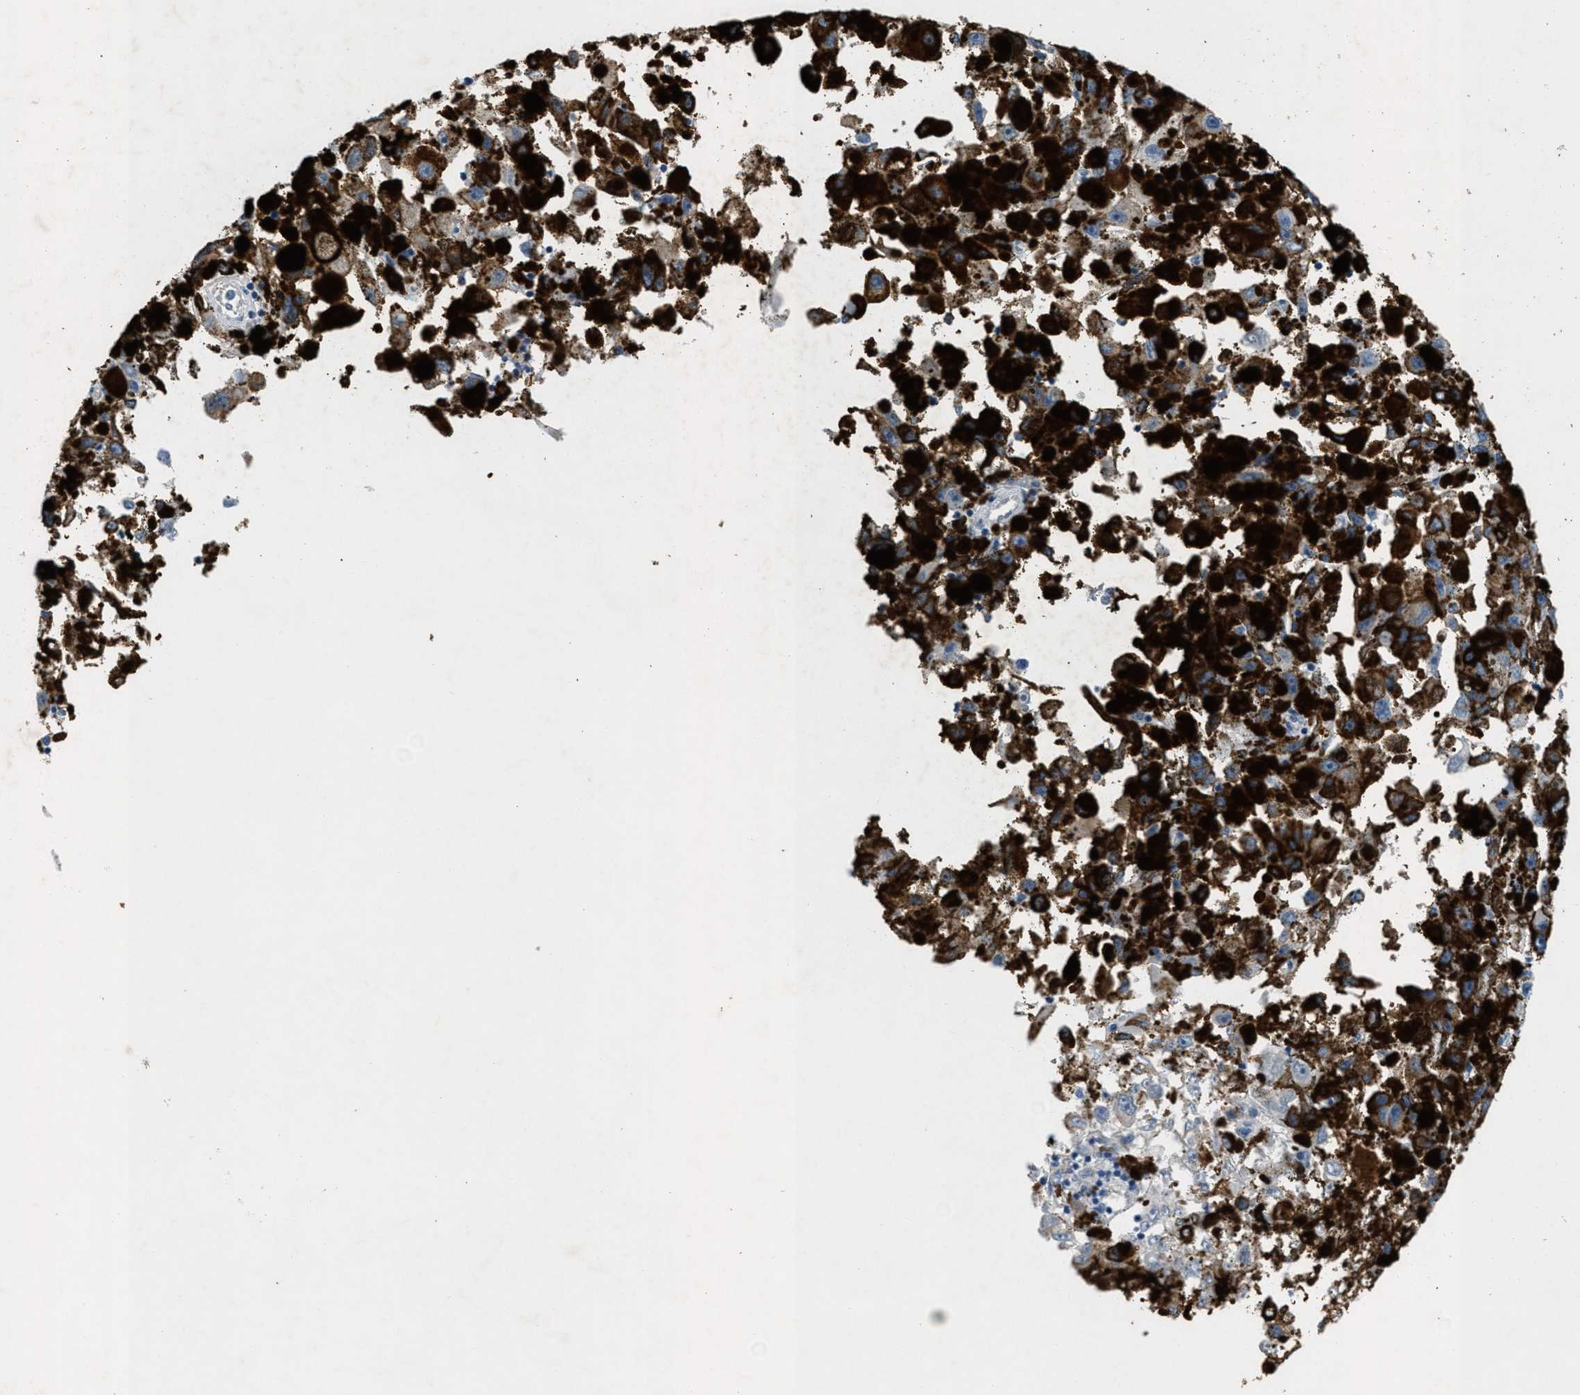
{"staining": {"intensity": "negative", "quantity": "none", "location": "none"}, "tissue": "melanoma", "cell_type": "Tumor cells", "image_type": "cancer", "snomed": [{"axis": "morphology", "description": "Malignant melanoma, NOS"}, {"axis": "topography", "description": "Skin"}], "caption": "A high-resolution micrograph shows IHC staining of melanoma, which reveals no significant positivity in tumor cells.", "gene": "GALNT17", "patient": {"sex": "female", "age": 104}}